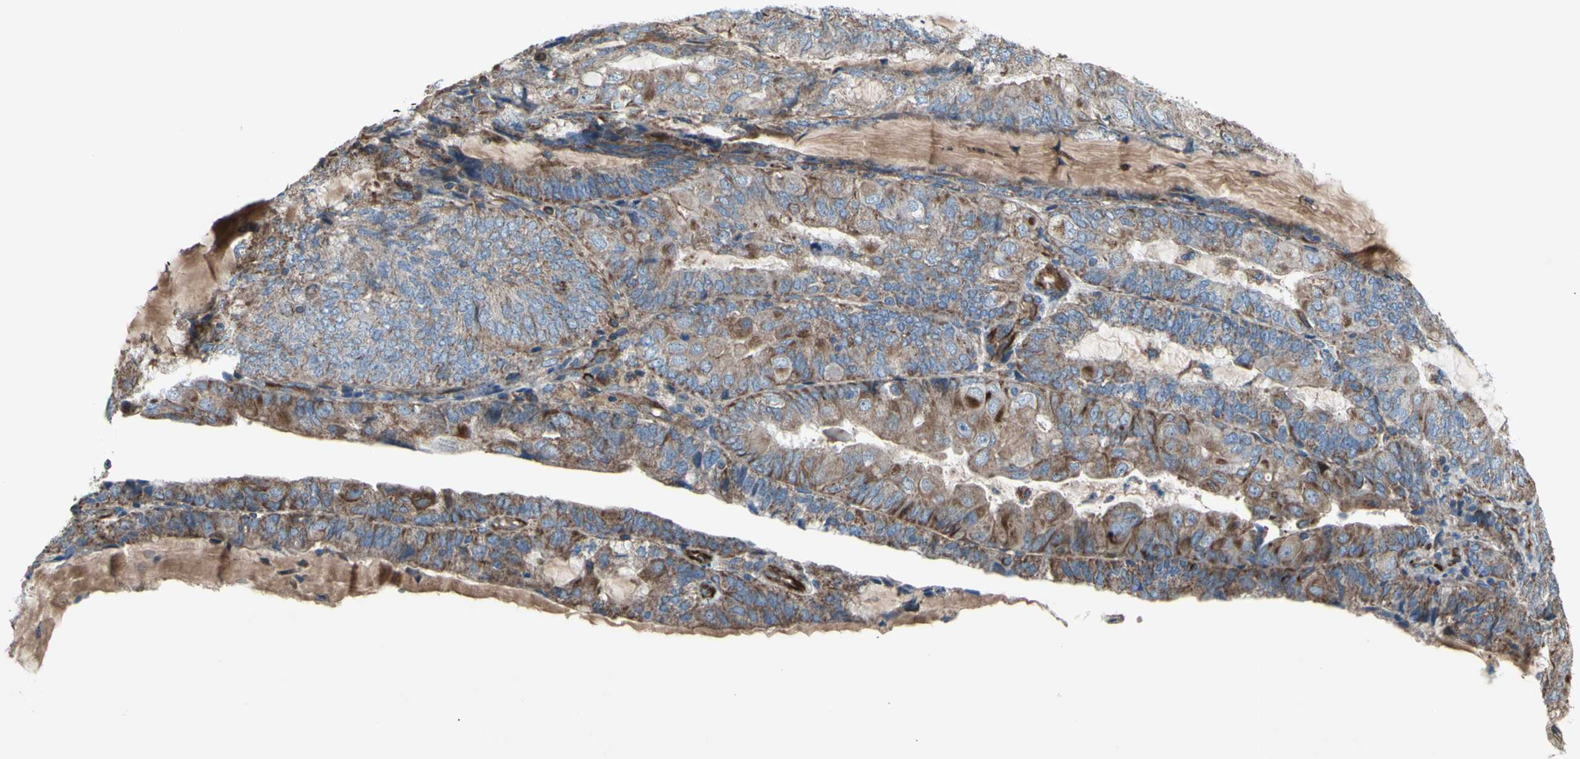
{"staining": {"intensity": "moderate", "quantity": ">75%", "location": "cytoplasmic/membranous"}, "tissue": "endometrial cancer", "cell_type": "Tumor cells", "image_type": "cancer", "snomed": [{"axis": "morphology", "description": "Adenocarcinoma, NOS"}, {"axis": "topography", "description": "Endometrium"}], "caption": "IHC (DAB (3,3'-diaminobenzidine)) staining of endometrial cancer exhibits moderate cytoplasmic/membranous protein positivity in approximately >75% of tumor cells.", "gene": "EMC7", "patient": {"sex": "female", "age": 81}}